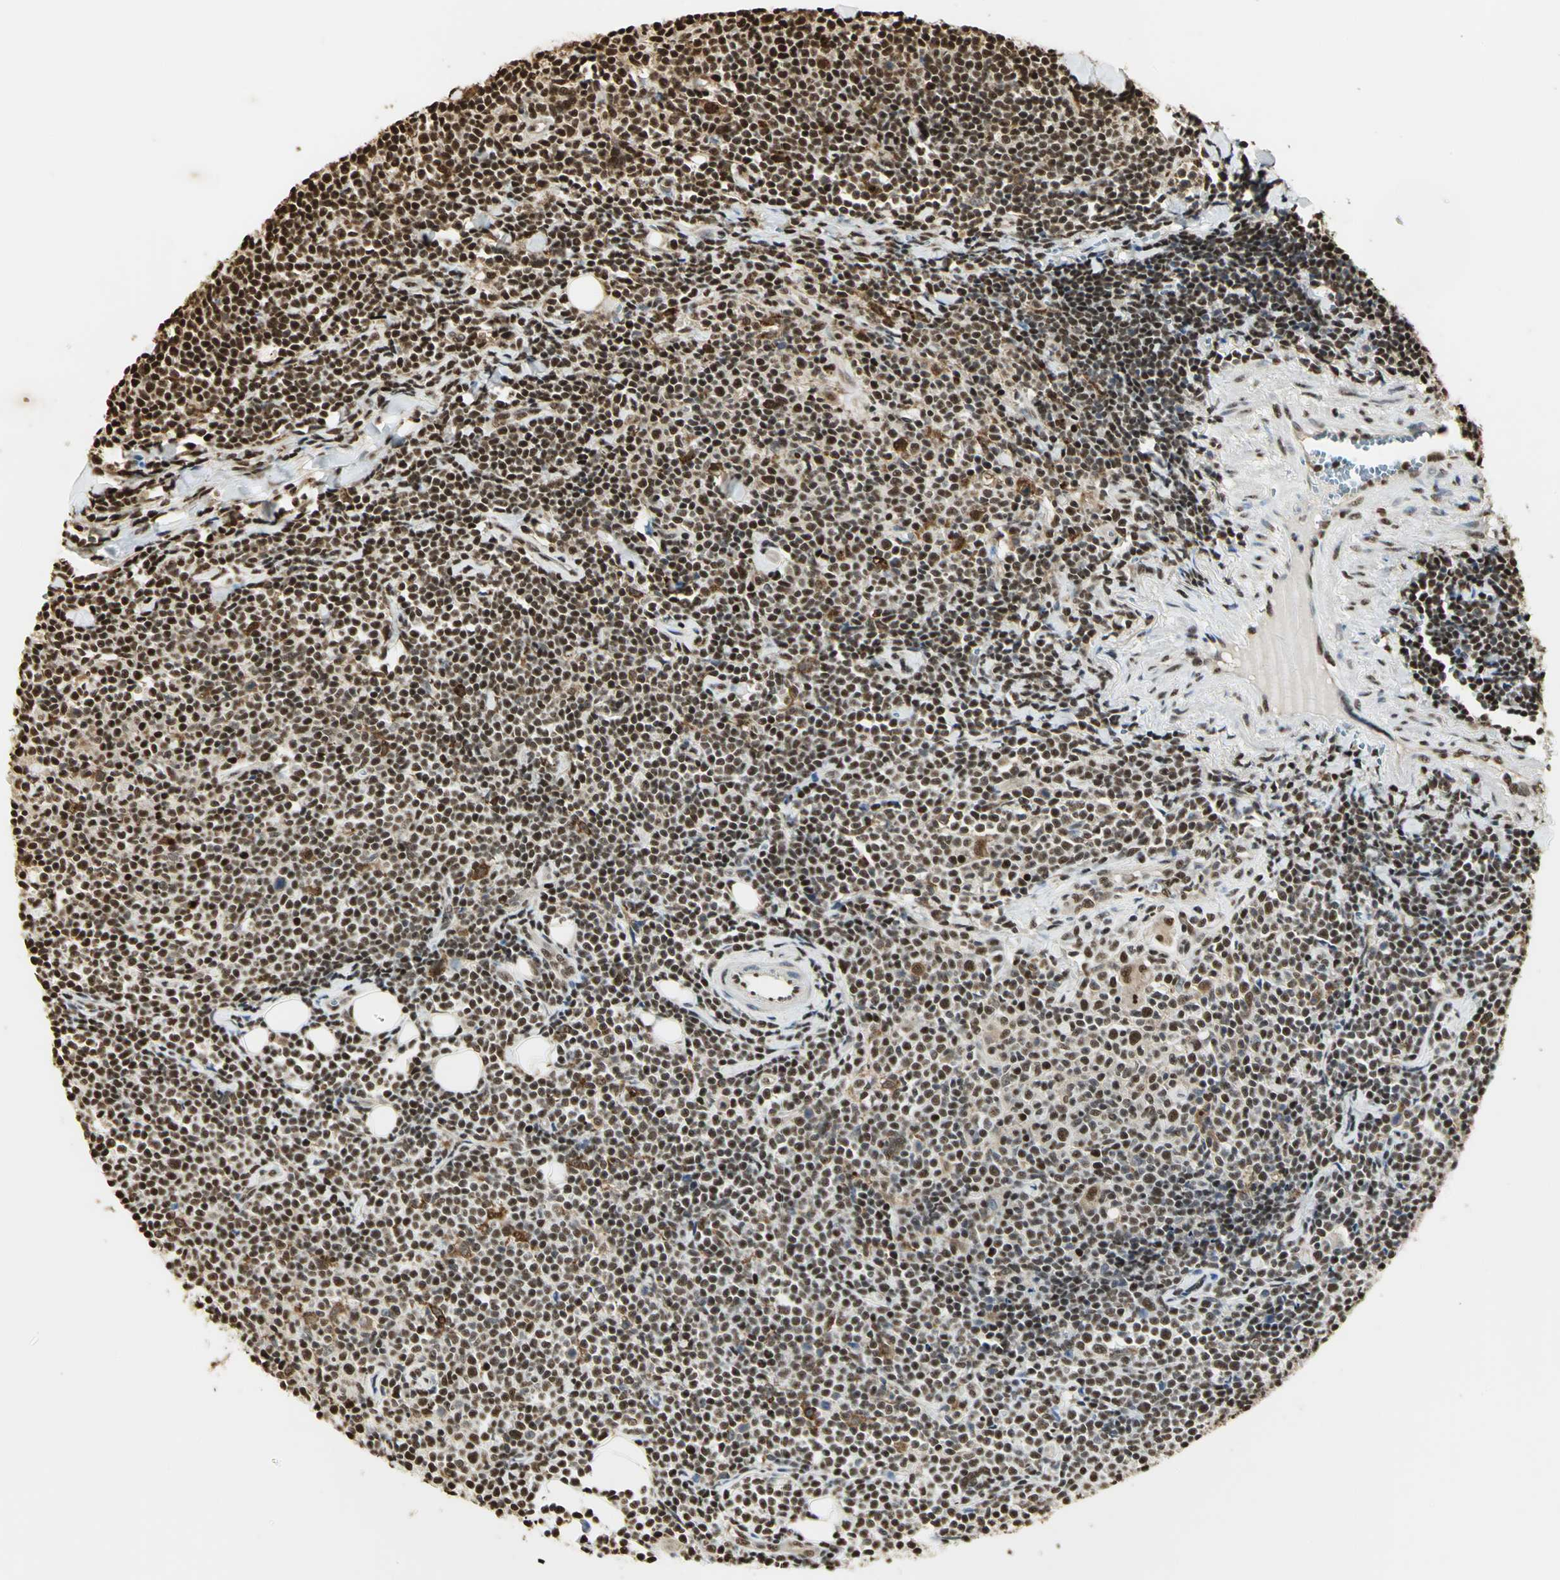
{"staining": {"intensity": "strong", "quantity": ">75%", "location": "cytoplasmic/membranous,nuclear"}, "tissue": "lymphoma", "cell_type": "Tumor cells", "image_type": "cancer", "snomed": [{"axis": "morphology", "description": "Malignant lymphoma, non-Hodgkin's type, Low grade"}, {"axis": "topography", "description": "Soft tissue"}], "caption": "A photomicrograph of human lymphoma stained for a protein reveals strong cytoplasmic/membranous and nuclear brown staining in tumor cells.", "gene": "SET", "patient": {"sex": "male", "age": 92}}